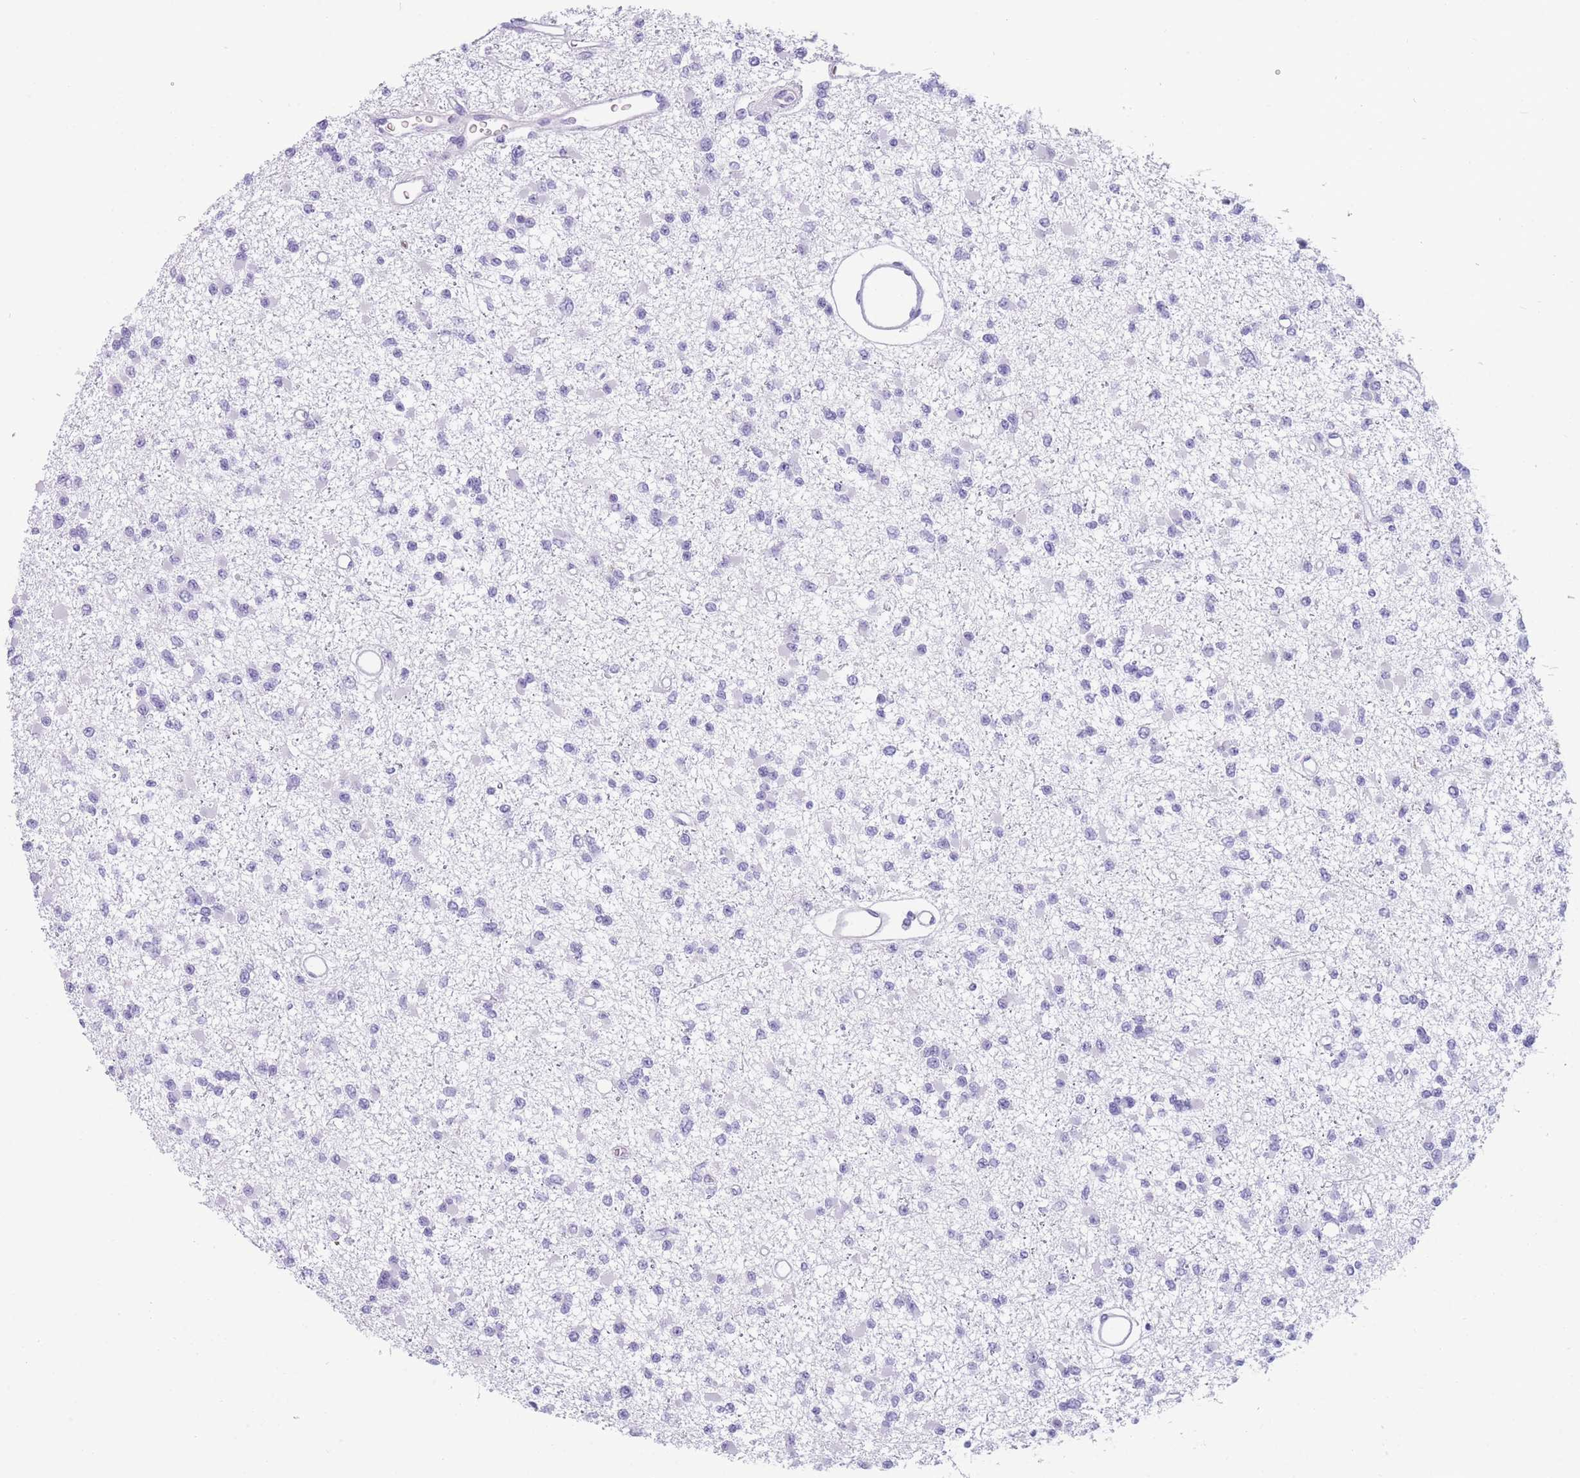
{"staining": {"intensity": "negative", "quantity": "none", "location": "none"}, "tissue": "glioma", "cell_type": "Tumor cells", "image_type": "cancer", "snomed": [{"axis": "morphology", "description": "Glioma, malignant, Low grade"}, {"axis": "topography", "description": "Brain"}], "caption": "Human glioma stained for a protein using immunohistochemistry (IHC) shows no staining in tumor cells.", "gene": "COL27A1", "patient": {"sex": "female", "age": 22}}